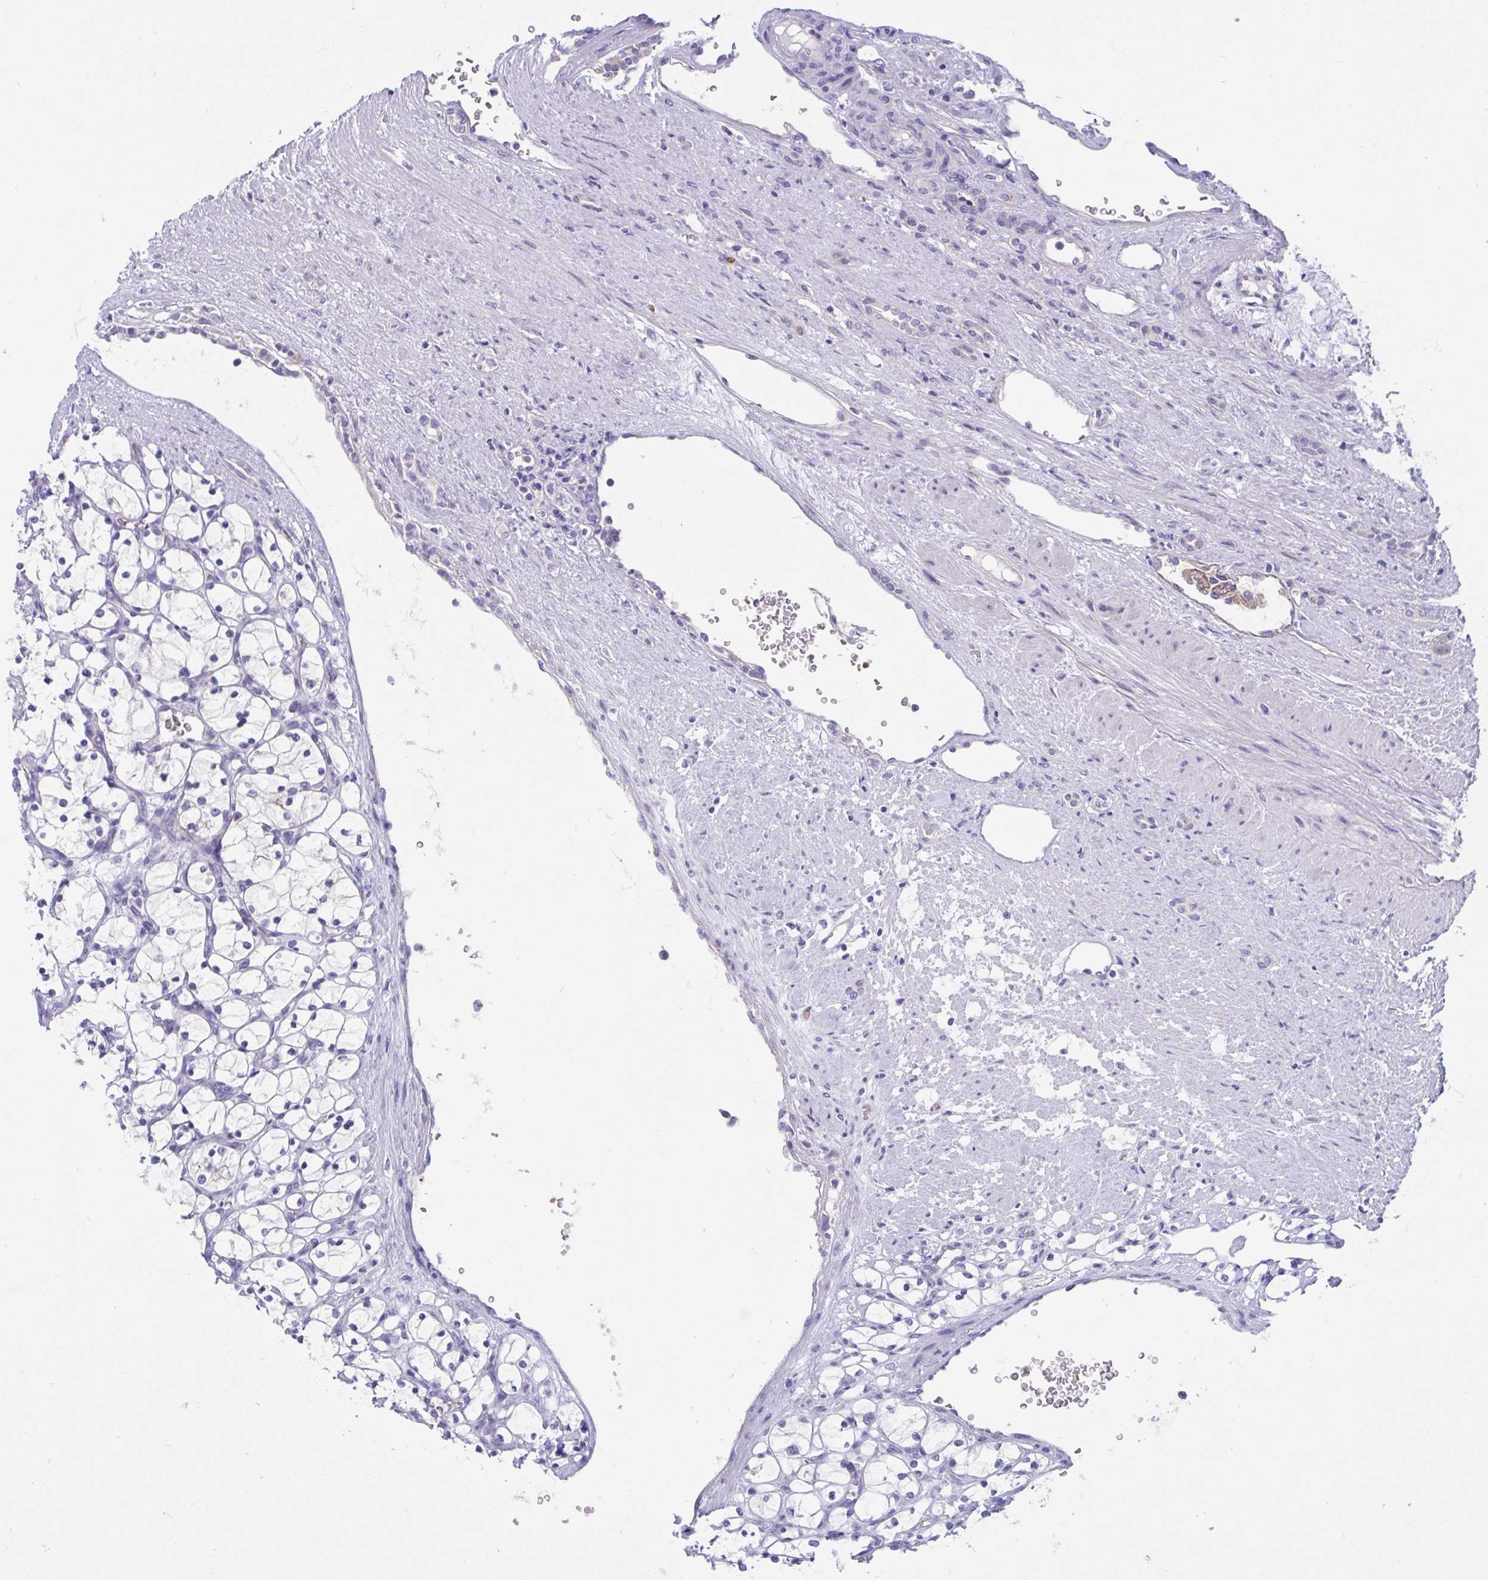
{"staining": {"intensity": "negative", "quantity": "none", "location": "none"}, "tissue": "renal cancer", "cell_type": "Tumor cells", "image_type": "cancer", "snomed": [{"axis": "morphology", "description": "Adenocarcinoma, NOS"}, {"axis": "topography", "description": "Kidney"}], "caption": "Micrograph shows no significant protein expression in tumor cells of renal cancer. The staining is performed using DAB brown chromogen with nuclei counter-stained in using hematoxylin.", "gene": "TTC30B", "patient": {"sex": "female", "age": 69}}